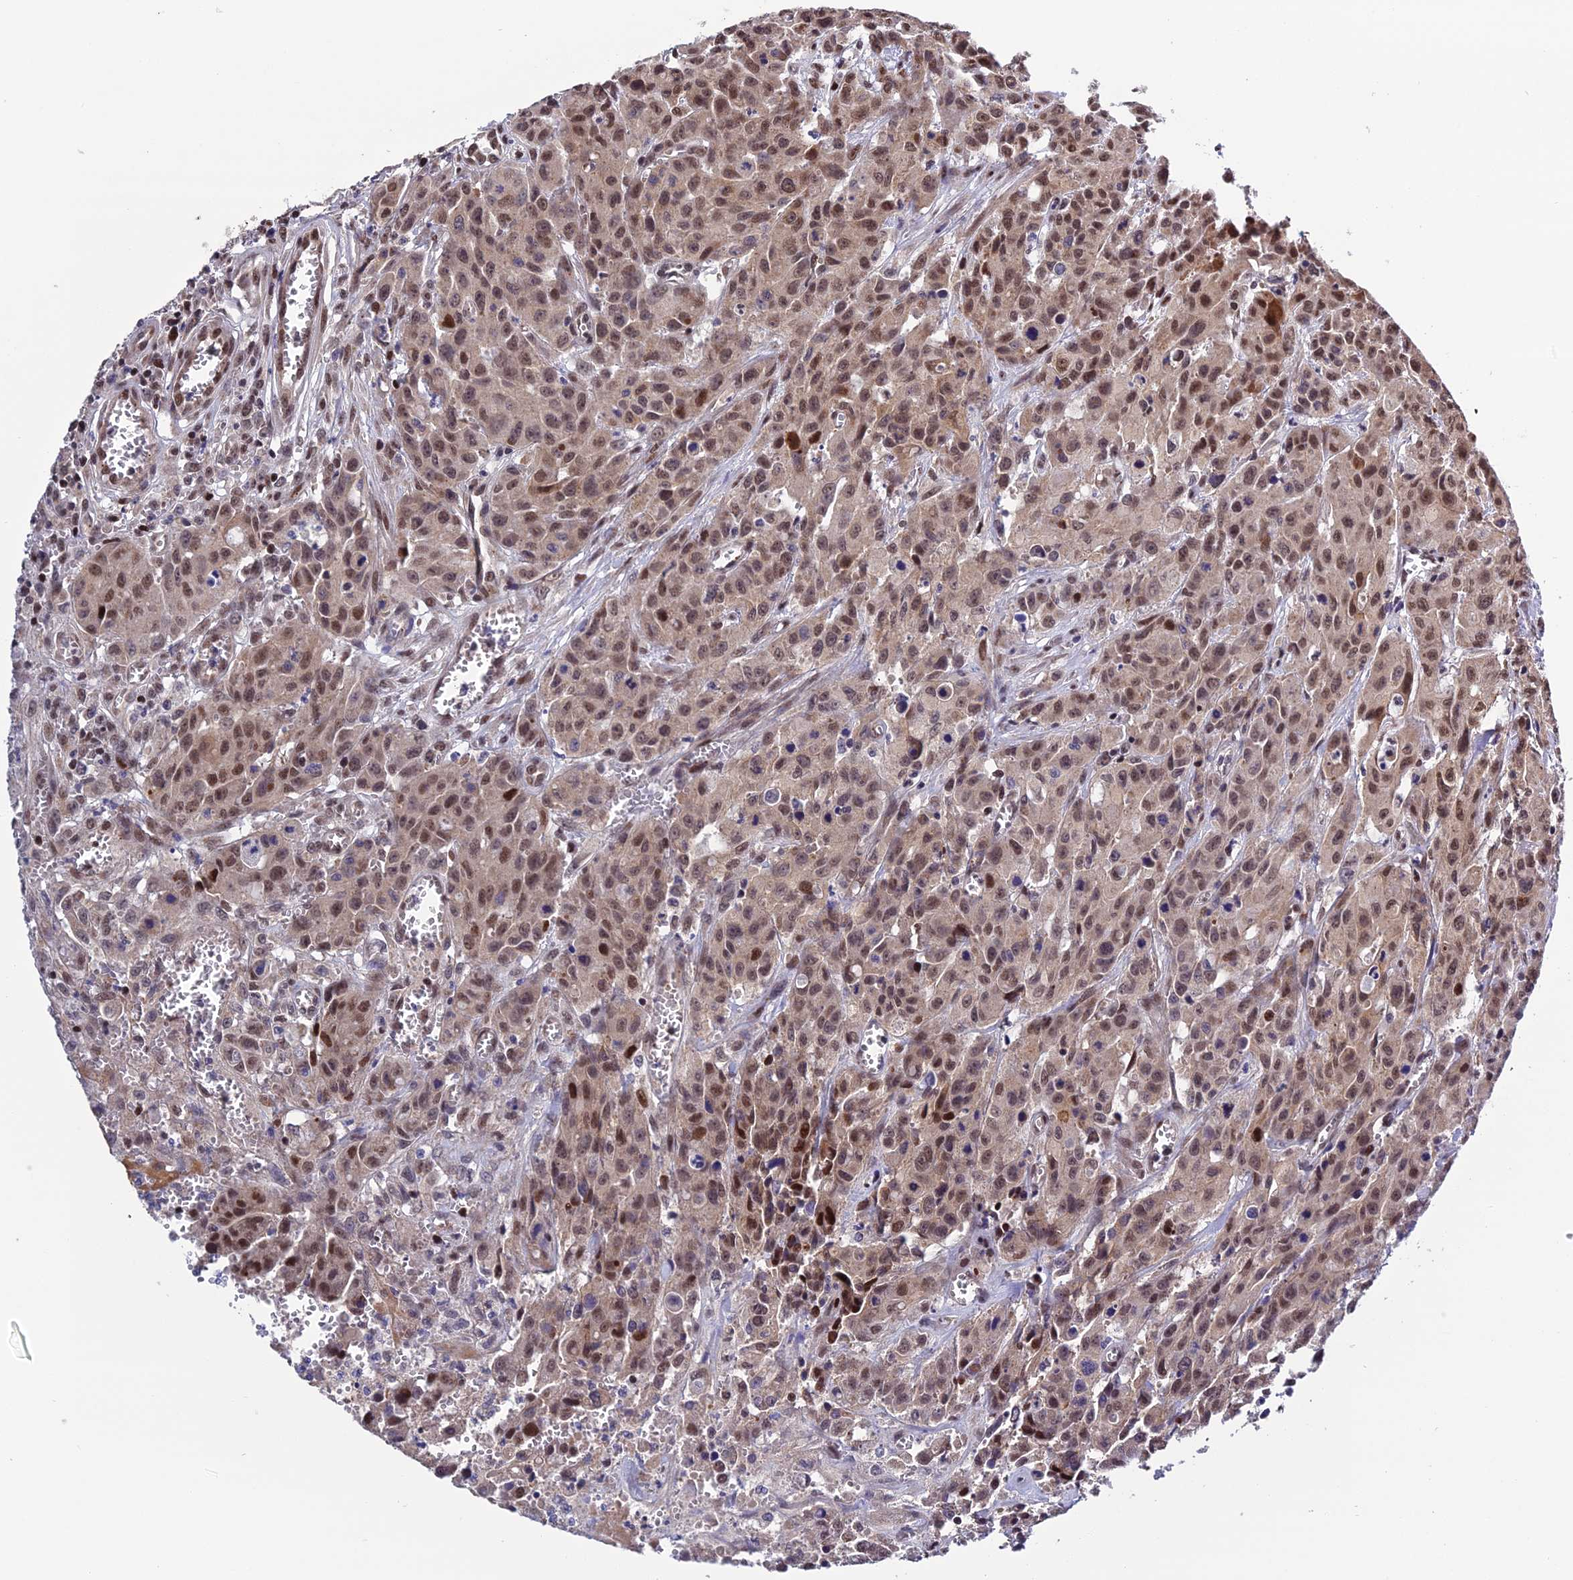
{"staining": {"intensity": "moderate", "quantity": ">75%", "location": "nuclear"}, "tissue": "colorectal cancer", "cell_type": "Tumor cells", "image_type": "cancer", "snomed": [{"axis": "morphology", "description": "Adenocarcinoma, NOS"}, {"axis": "topography", "description": "Colon"}], "caption": "Adenocarcinoma (colorectal) stained for a protein (brown) displays moderate nuclear positive staining in about >75% of tumor cells.", "gene": "ARL2", "patient": {"sex": "male", "age": 62}}